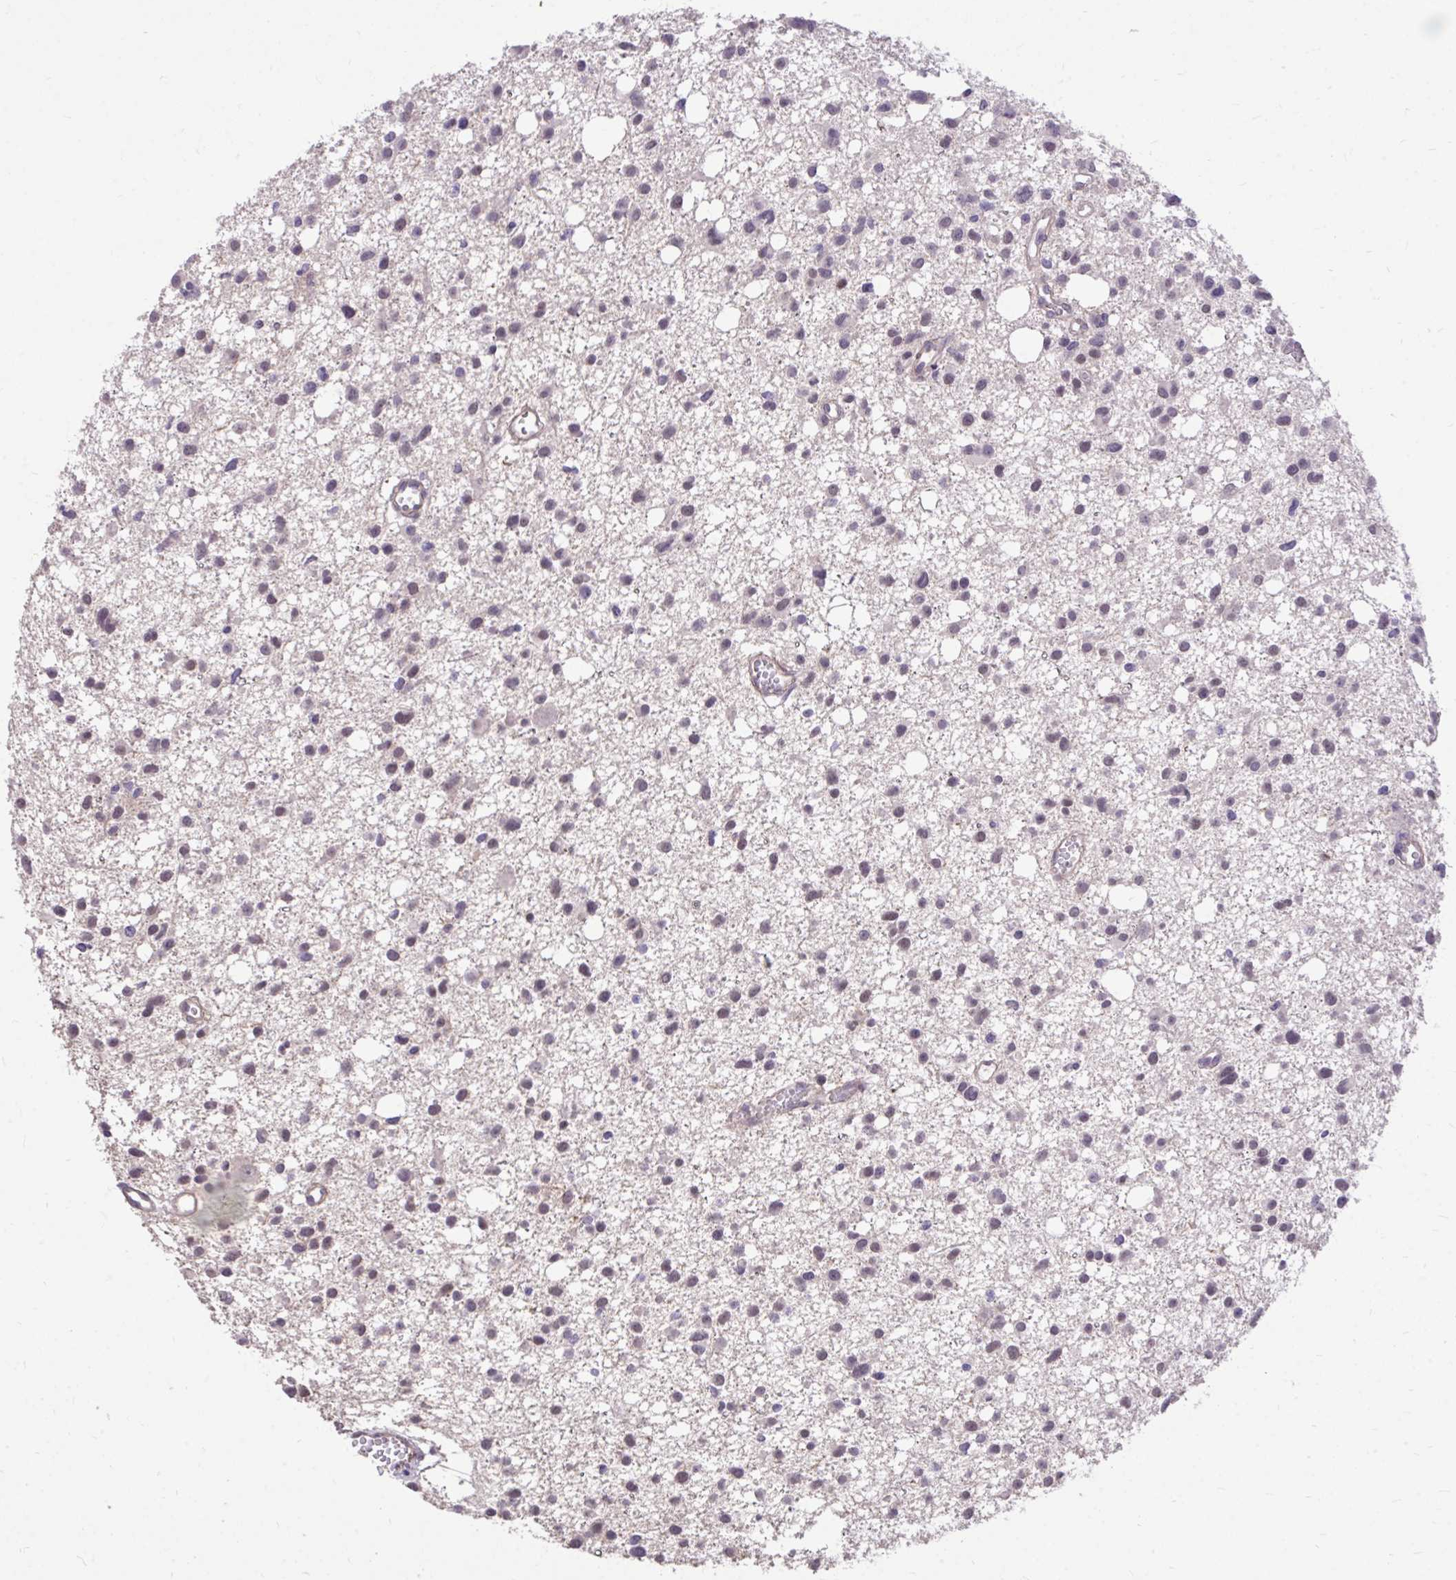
{"staining": {"intensity": "negative", "quantity": "none", "location": "none"}, "tissue": "glioma", "cell_type": "Tumor cells", "image_type": "cancer", "snomed": [{"axis": "morphology", "description": "Glioma, malignant, High grade"}, {"axis": "topography", "description": "Brain"}], "caption": "Immunohistochemistry of malignant glioma (high-grade) demonstrates no expression in tumor cells.", "gene": "IGFL2", "patient": {"sex": "male", "age": 23}}